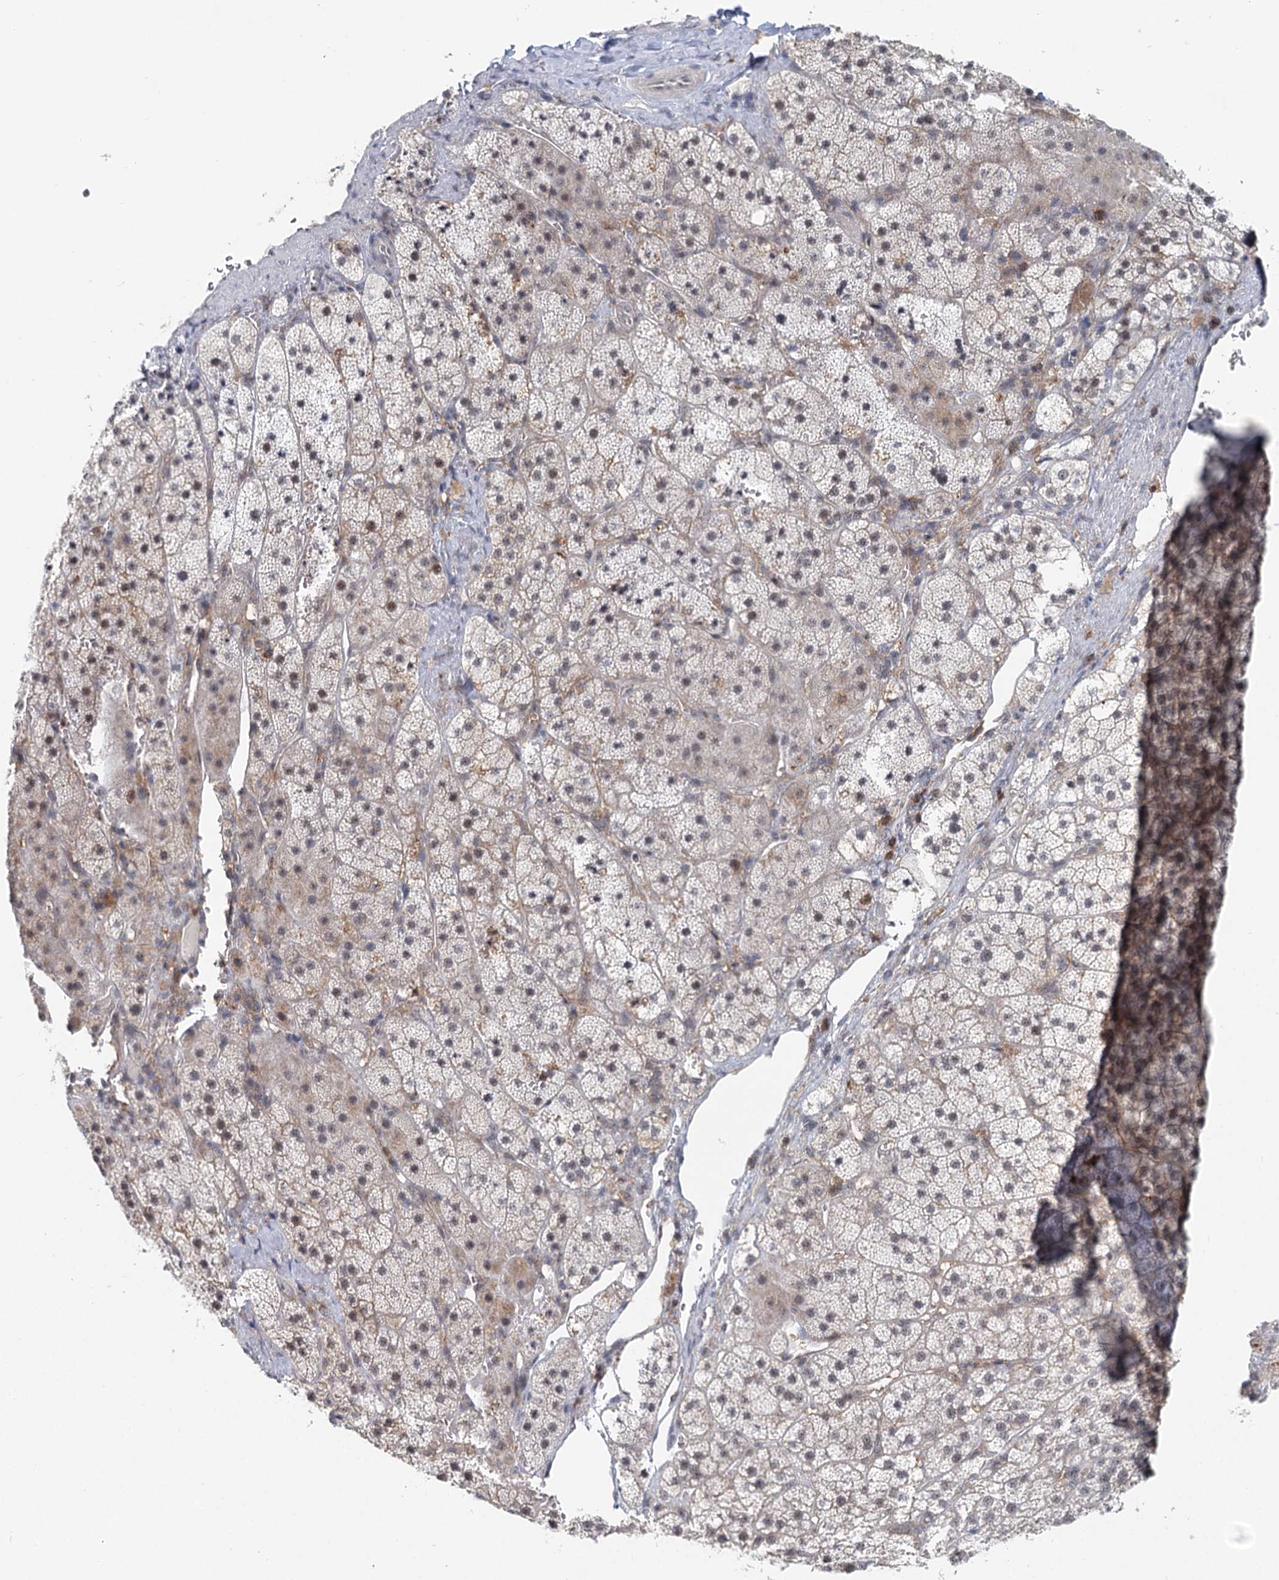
{"staining": {"intensity": "weak", "quantity": "<25%", "location": "nuclear"}, "tissue": "adrenal gland", "cell_type": "Glandular cells", "image_type": "normal", "snomed": [{"axis": "morphology", "description": "Normal tissue, NOS"}, {"axis": "topography", "description": "Adrenal gland"}], "caption": "Immunohistochemistry micrograph of unremarkable human adrenal gland stained for a protein (brown), which demonstrates no expression in glandular cells. (DAB immunohistochemistry (IHC) with hematoxylin counter stain).", "gene": "CDC42SE2", "patient": {"sex": "female", "age": 44}}